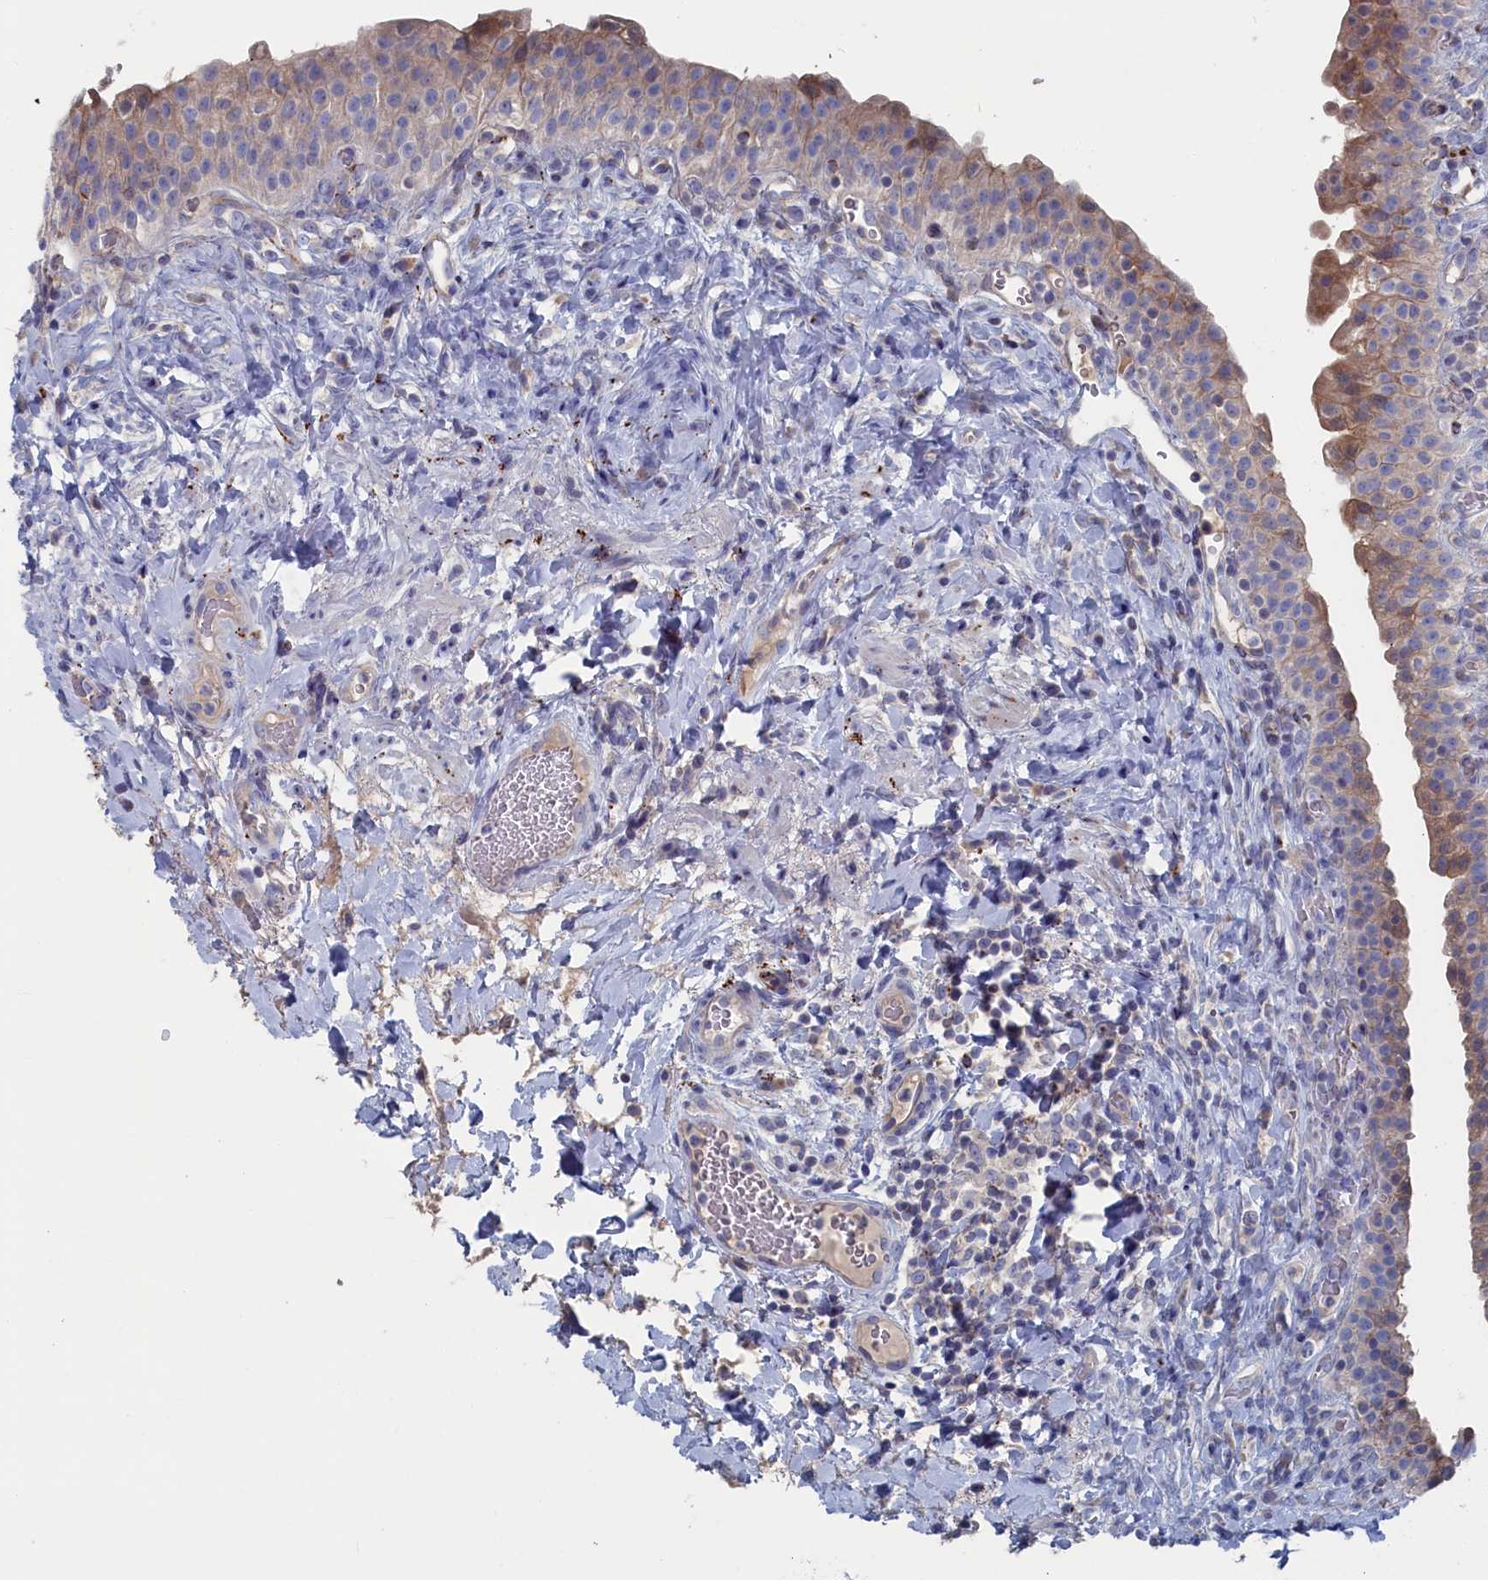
{"staining": {"intensity": "moderate", "quantity": "<25%", "location": "cytoplasmic/membranous"}, "tissue": "urinary bladder", "cell_type": "Urothelial cells", "image_type": "normal", "snomed": [{"axis": "morphology", "description": "Normal tissue, NOS"}, {"axis": "morphology", "description": "Inflammation, NOS"}, {"axis": "topography", "description": "Urinary bladder"}], "caption": "Immunohistochemical staining of normal urinary bladder exhibits low levels of moderate cytoplasmic/membranous positivity in approximately <25% of urothelial cells. Immunohistochemistry stains the protein of interest in brown and the nuclei are stained blue.", "gene": "CEND1", "patient": {"sex": "male", "age": 64}}